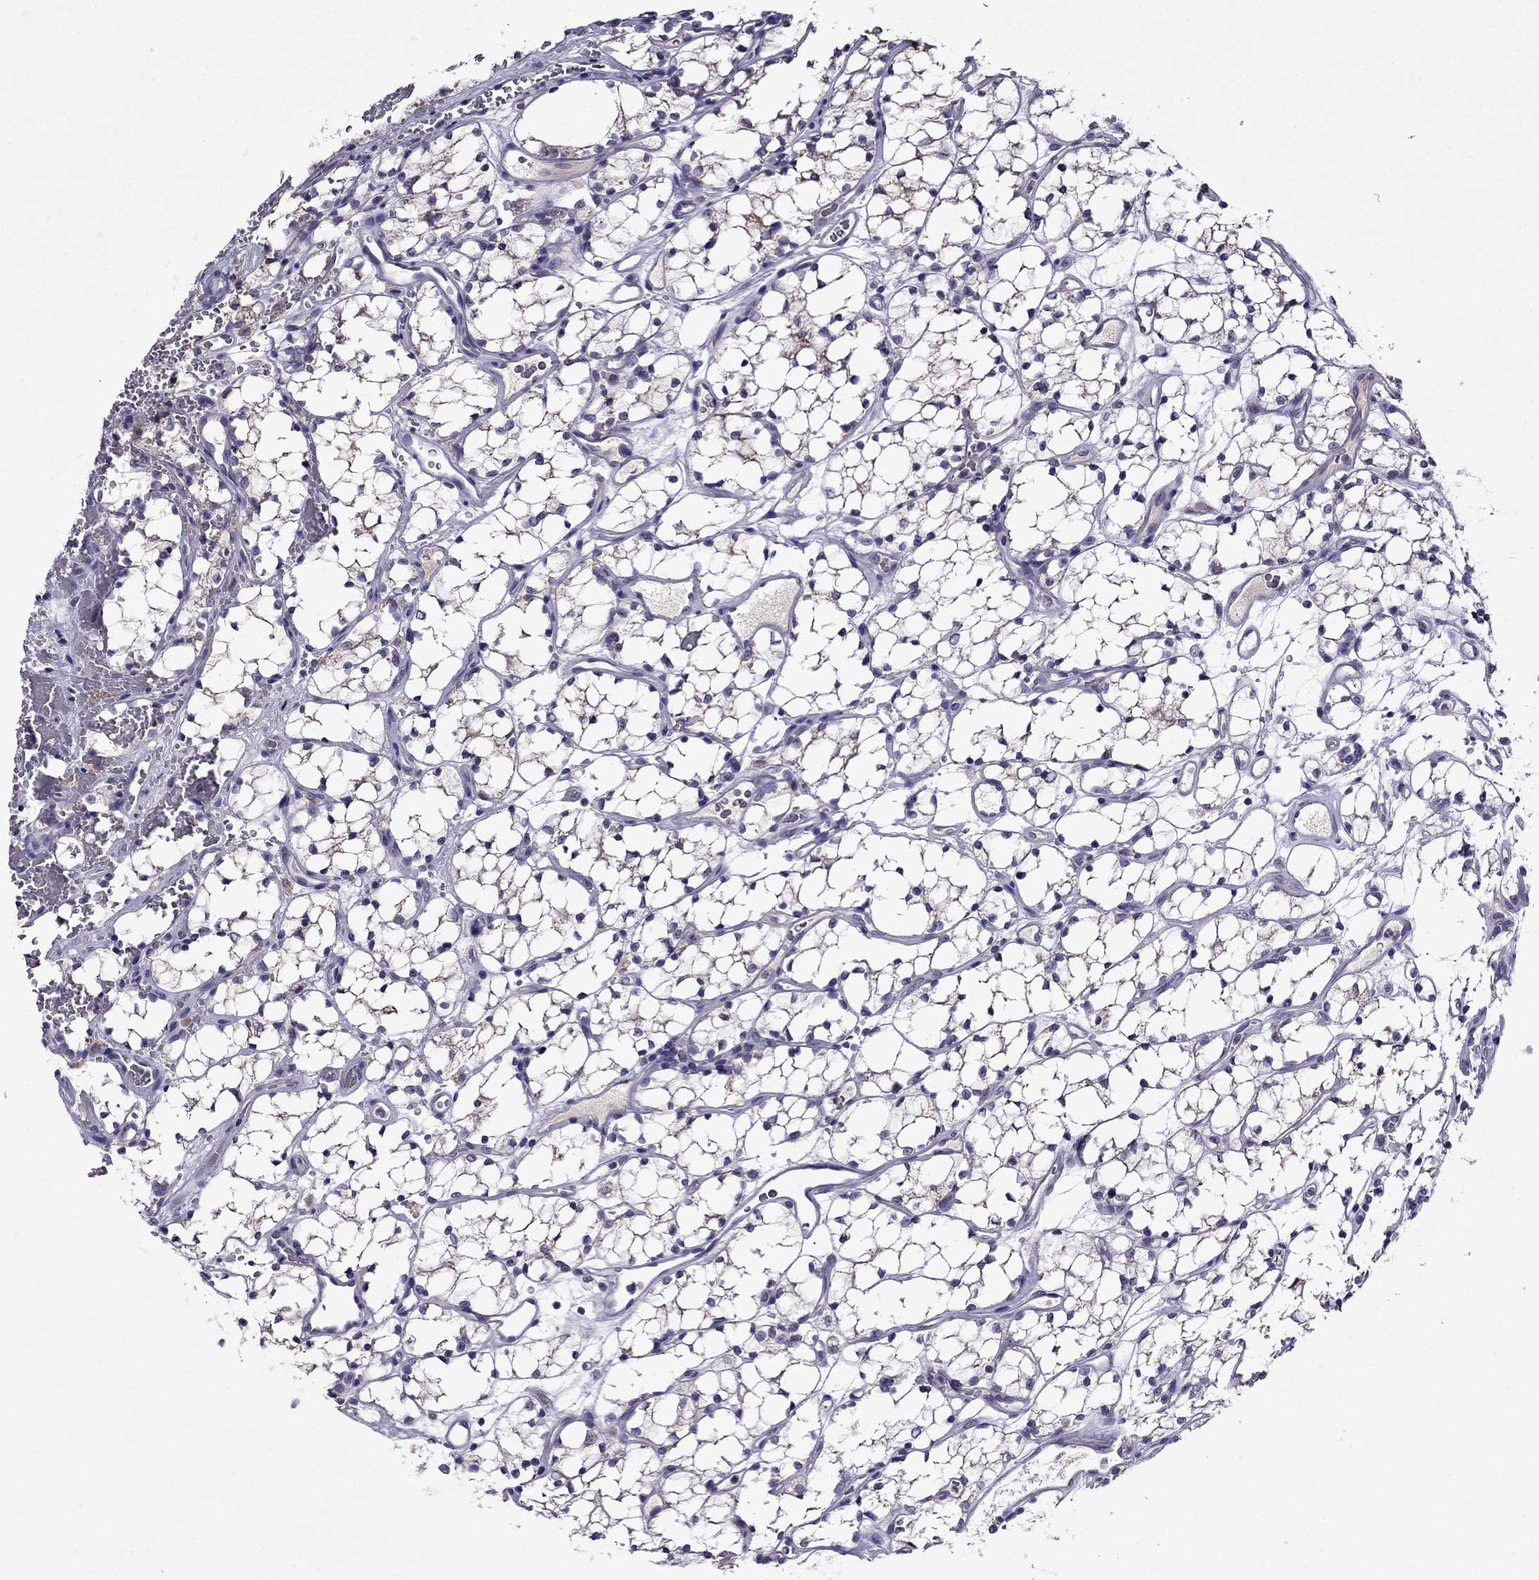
{"staining": {"intensity": "weak", "quantity": "25%-75%", "location": "cytoplasmic/membranous"}, "tissue": "renal cancer", "cell_type": "Tumor cells", "image_type": "cancer", "snomed": [{"axis": "morphology", "description": "Adenocarcinoma, NOS"}, {"axis": "topography", "description": "Kidney"}], "caption": "Immunohistochemical staining of human renal adenocarcinoma demonstrates weak cytoplasmic/membranous protein expression in approximately 25%-75% of tumor cells.", "gene": "SPTBN4", "patient": {"sex": "female", "age": 69}}